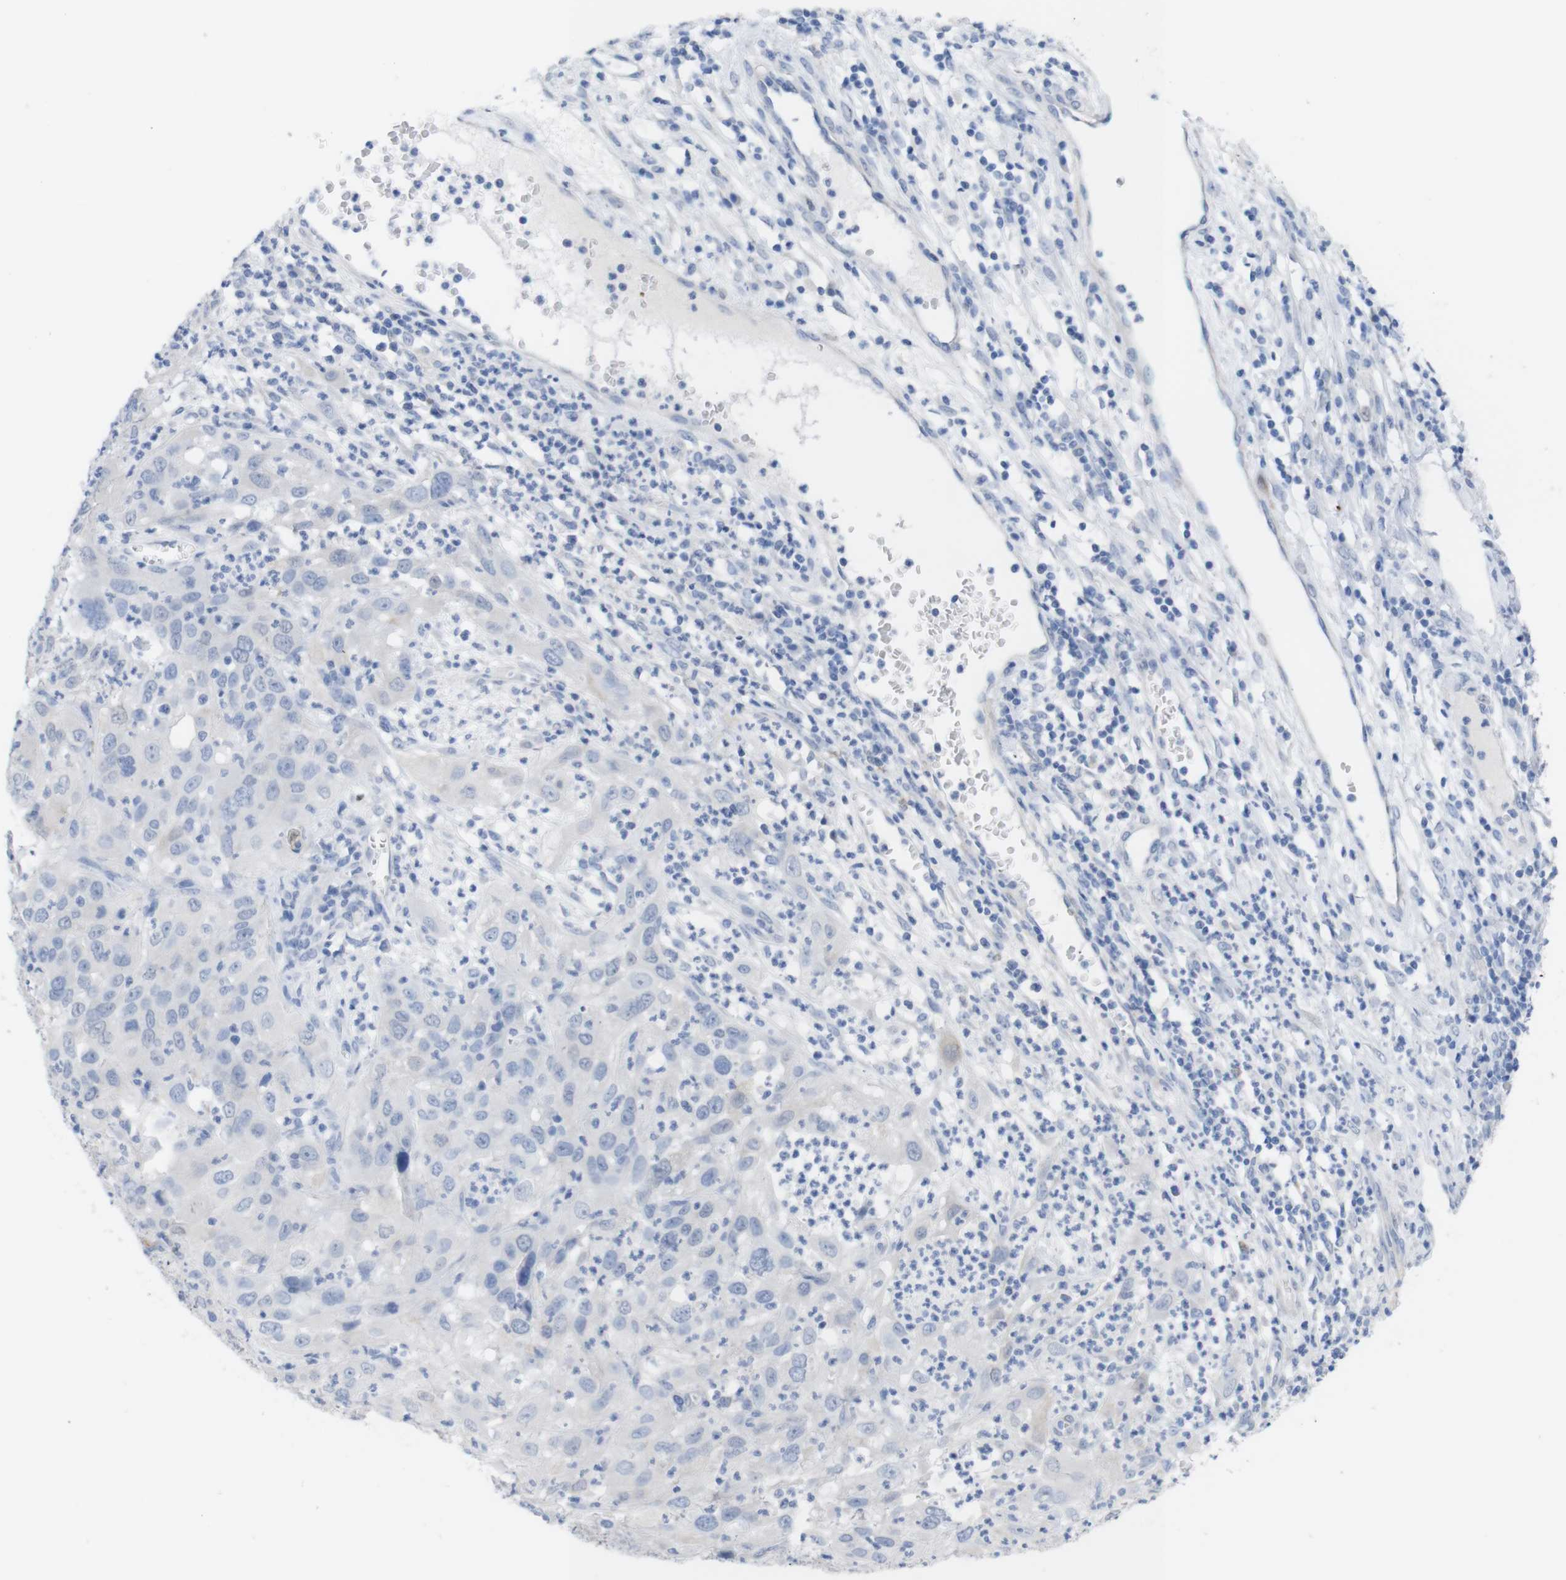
{"staining": {"intensity": "negative", "quantity": "none", "location": "none"}, "tissue": "cervical cancer", "cell_type": "Tumor cells", "image_type": "cancer", "snomed": [{"axis": "morphology", "description": "Squamous cell carcinoma, NOS"}, {"axis": "topography", "description": "Cervix"}], "caption": "This is an immunohistochemistry (IHC) histopathology image of human cervical cancer (squamous cell carcinoma). There is no expression in tumor cells.", "gene": "PNMA1", "patient": {"sex": "female", "age": 32}}